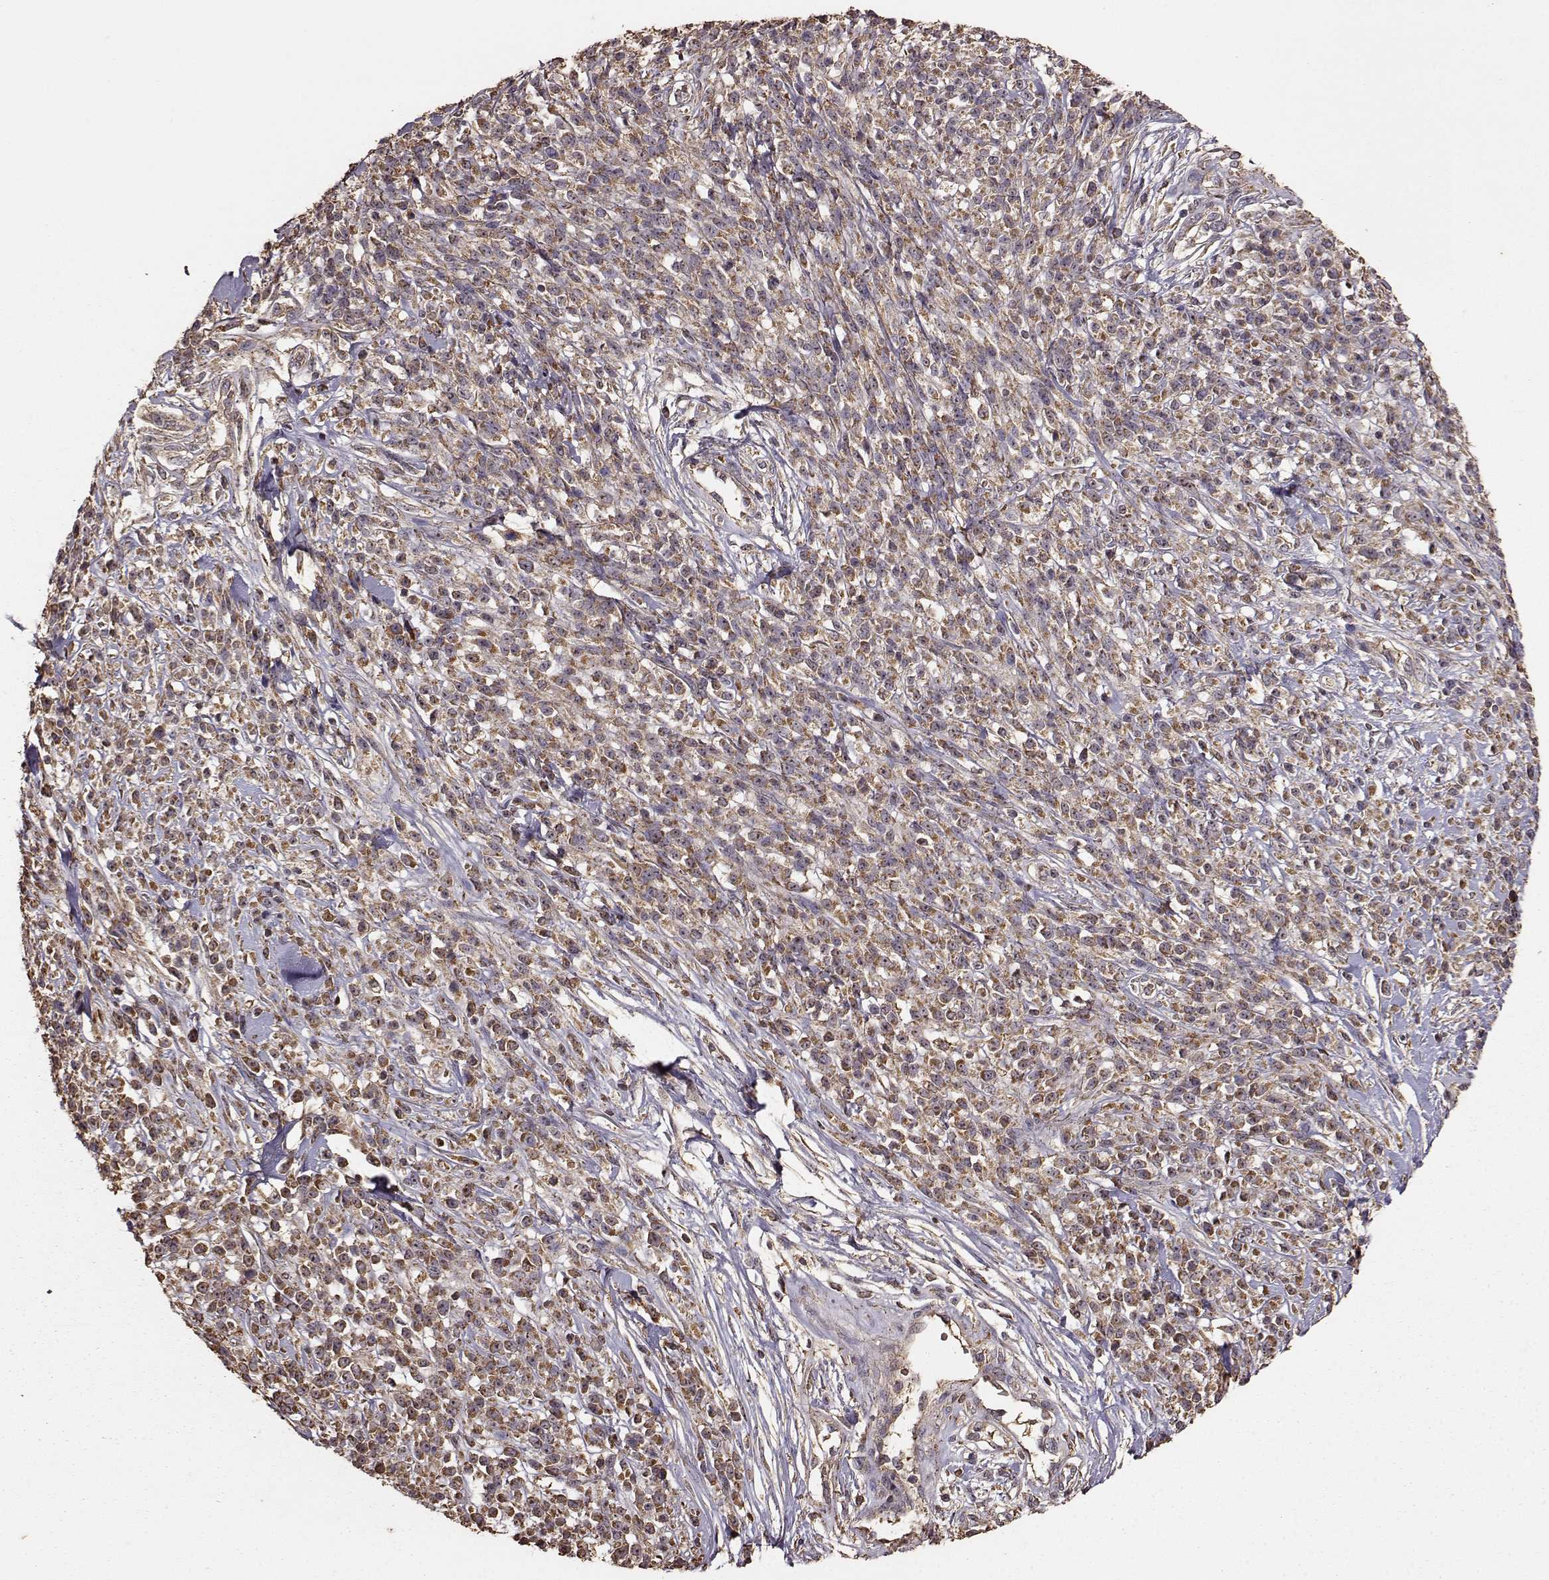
{"staining": {"intensity": "strong", "quantity": ">75%", "location": "cytoplasmic/membranous"}, "tissue": "melanoma", "cell_type": "Tumor cells", "image_type": "cancer", "snomed": [{"axis": "morphology", "description": "Malignant melanoma, NOS"}, {"axis": "topography", "description": "Skin"}, {"axis": "topography", "description": "Skin of trunk"}], "caption": "Malignant melanoma stained with a brown dye reveals strong cytoplasmic/membranous positive staining in approximately >75% of tumor cells.", "gene": "PTGES2", "patient": {"sex": "male", "age": 74}}